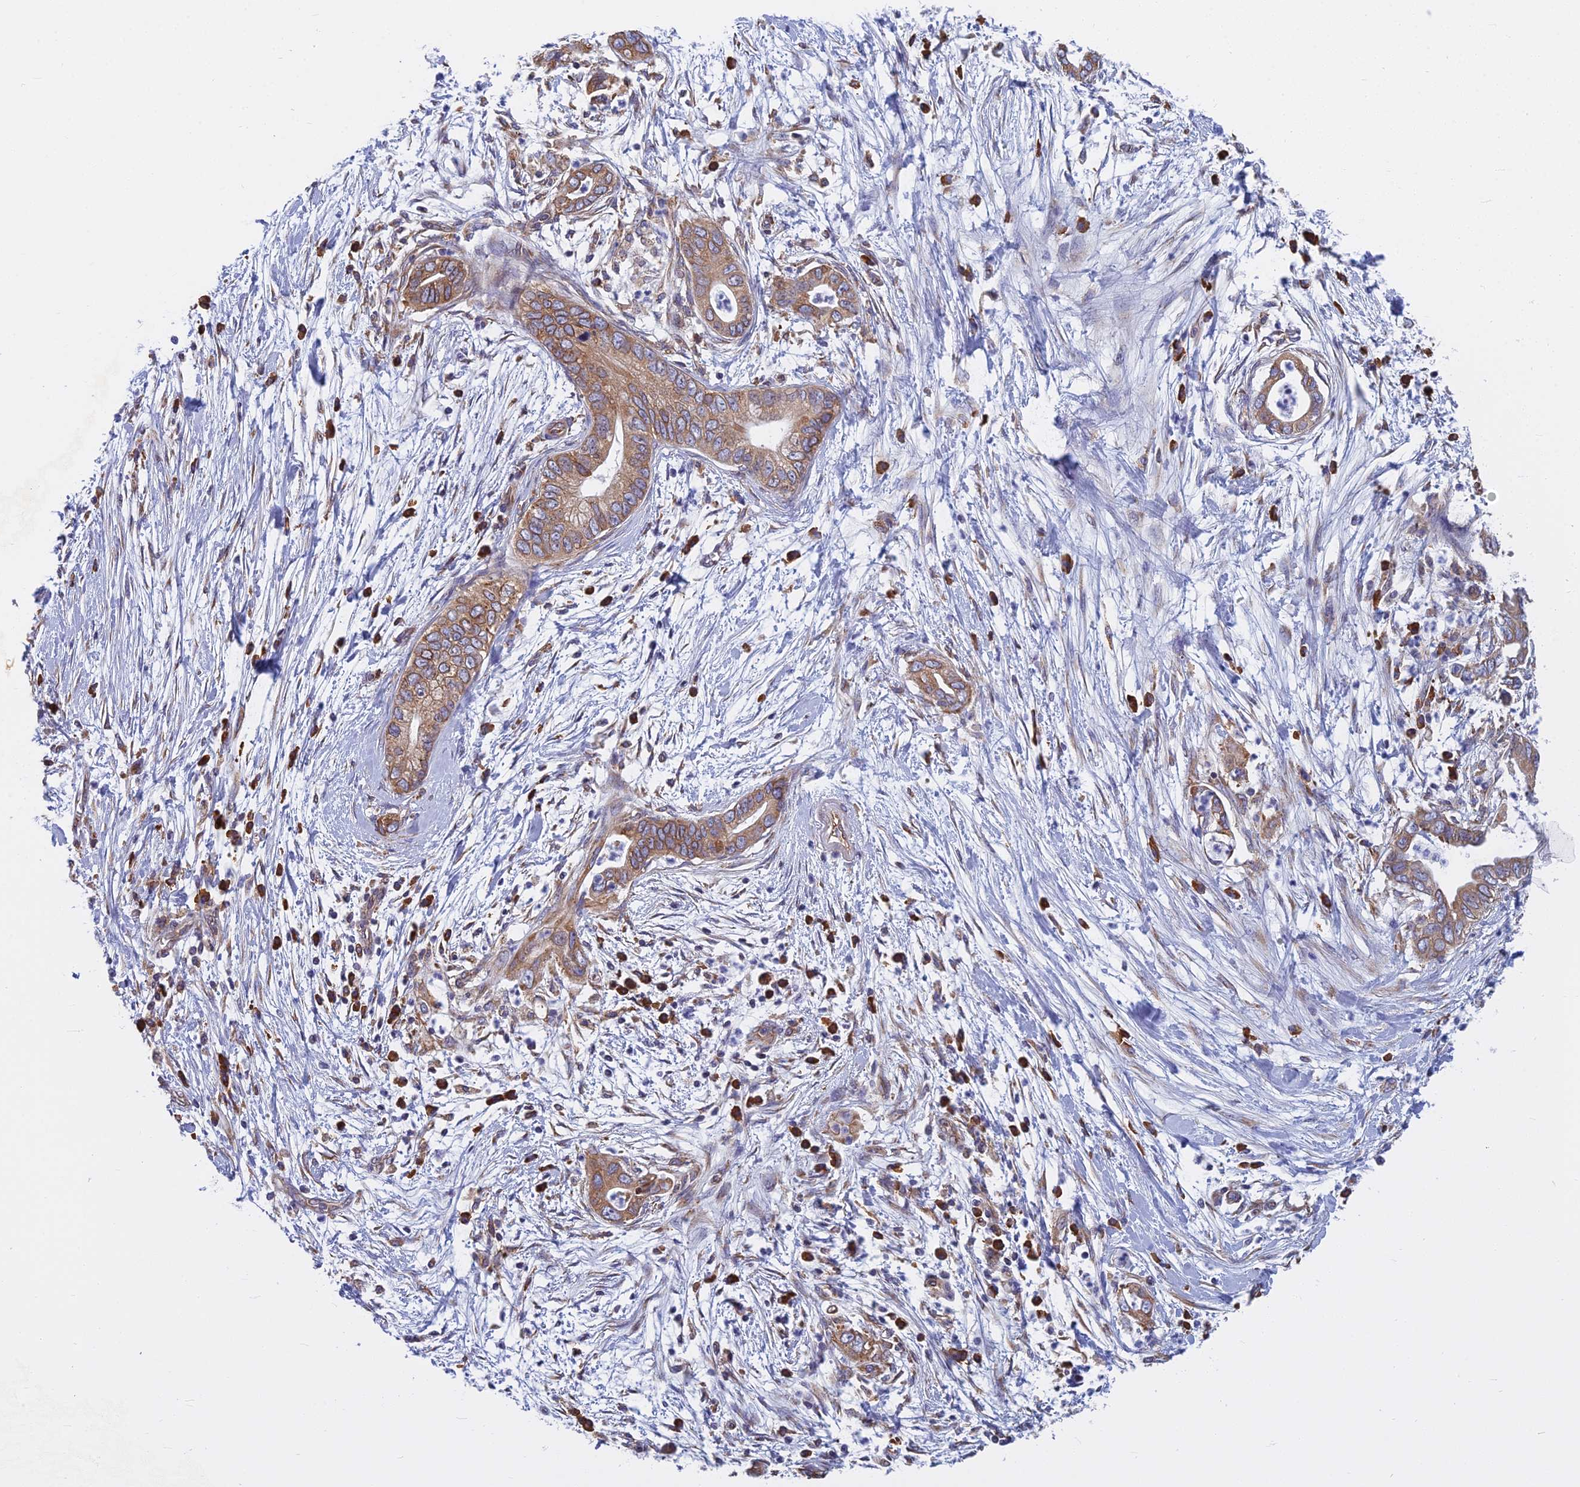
{"staining": {"intensity": "moderate", "quantity": ">75%", "location": "cytoplasmic/membranous"}, "tissue": "pancreatic cancer", "cell_type": "Tumor cells", "image_type": "cancer", "snomed": [{"axis": "morphology", "description": "Adenocarcinoma, NOS"}, {"axis": "topography", "description": "Pancreas"}], "caption": "There is medium levels of moderate cytoplasmic/membranous staining in tumor cells of pancreatic adenocarcinoma, as demonstrated by immunohistochemical staining (brown color).", "gene": "KIAA1143", "patient": {"sex": "male", "age": 75}}